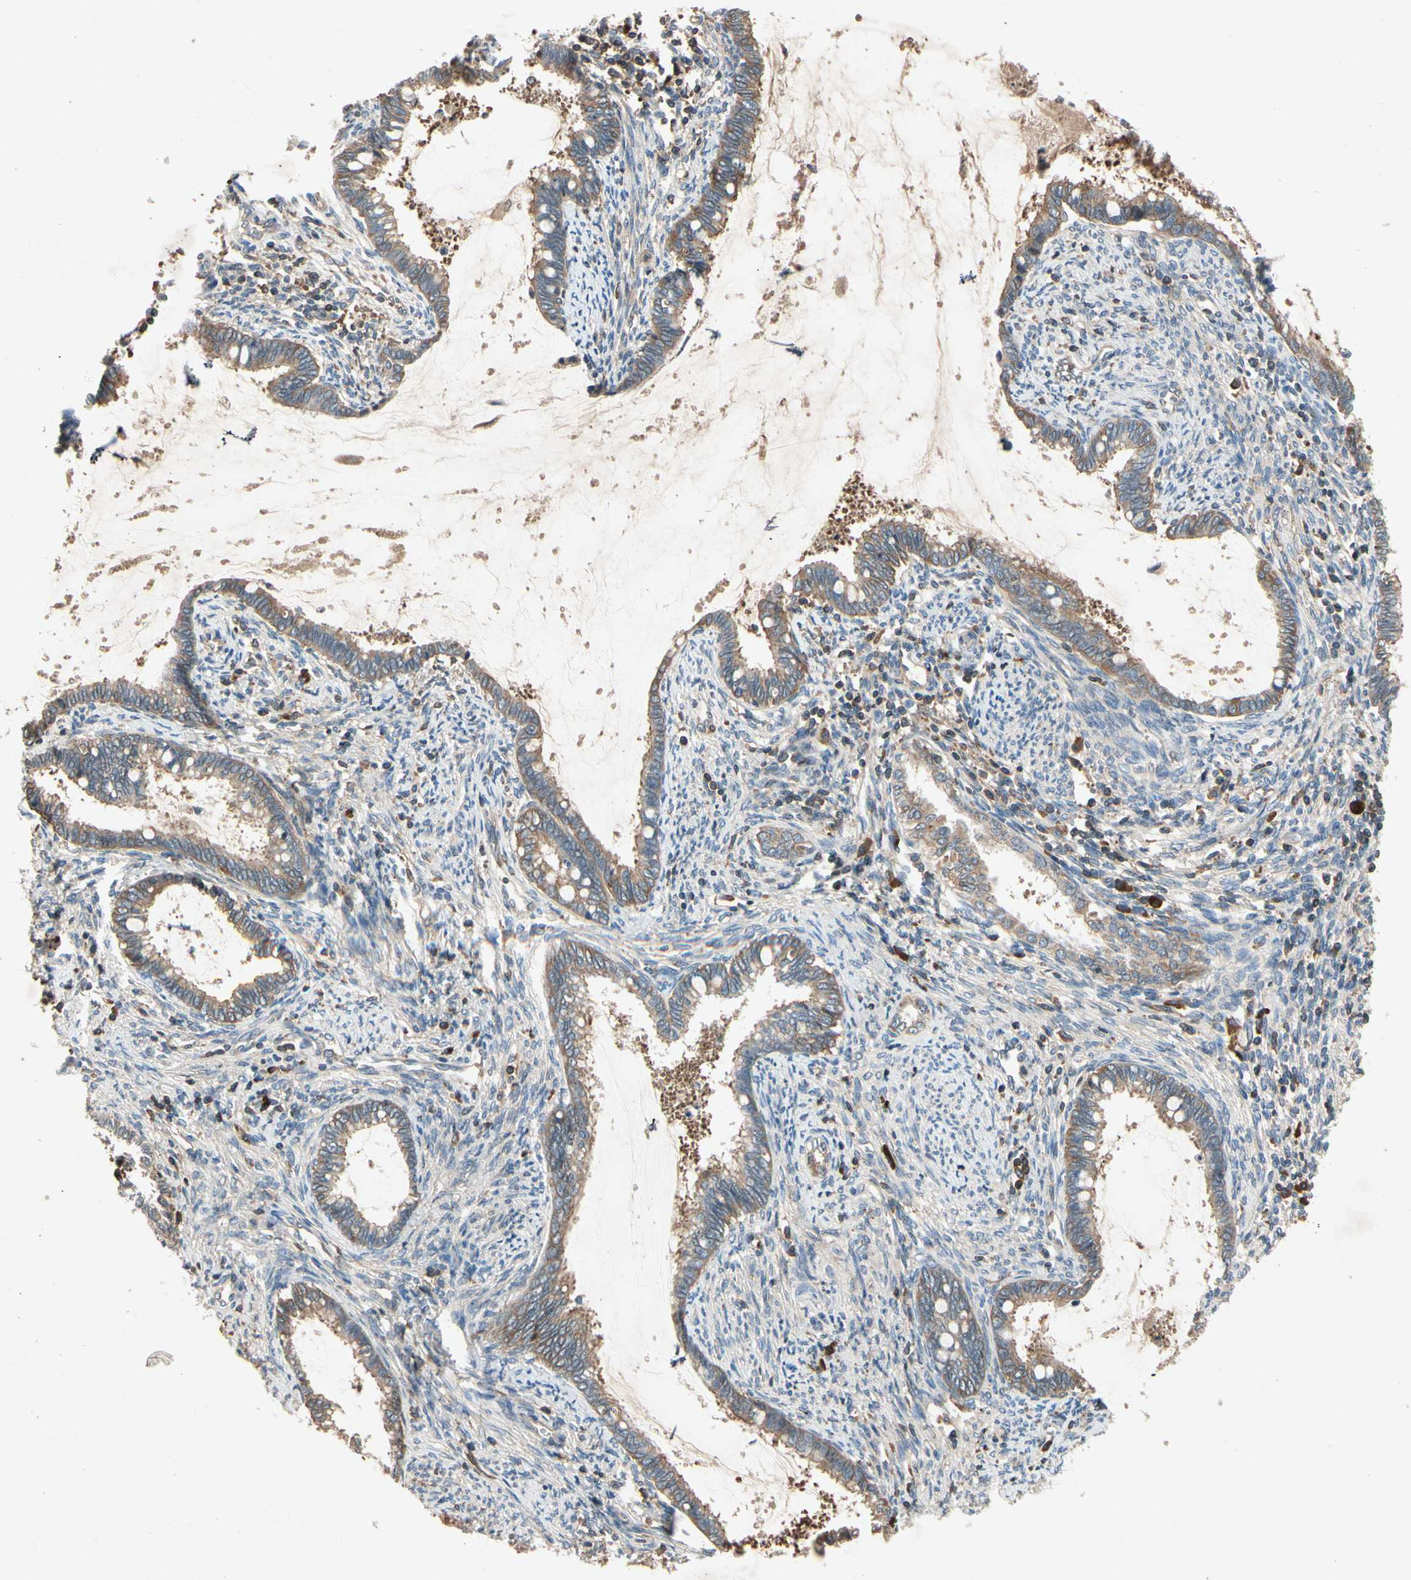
{"staining": {"intensity": "moderate", "quantity": ">75%", "location": "cytoplasmic/membranous"}, "tissue": "cervical cancer", "cell_type": "Tumor cells", "image_type": "cancer", "snomed": [{"axis": "morphology", "description": "Adenocarcinoma, NOS"}, {"axis": "topography", "description": "Cervix"}], "caption": "Cervical cancer (adenocarcinoma) was stained to show a protein in brown. There is medium levels of moderate cytoplasmic/membranous staining in about >75% of tumor cells.", "gene": "IL1RL1", "patient": {"sex": "female", "age": 44}}